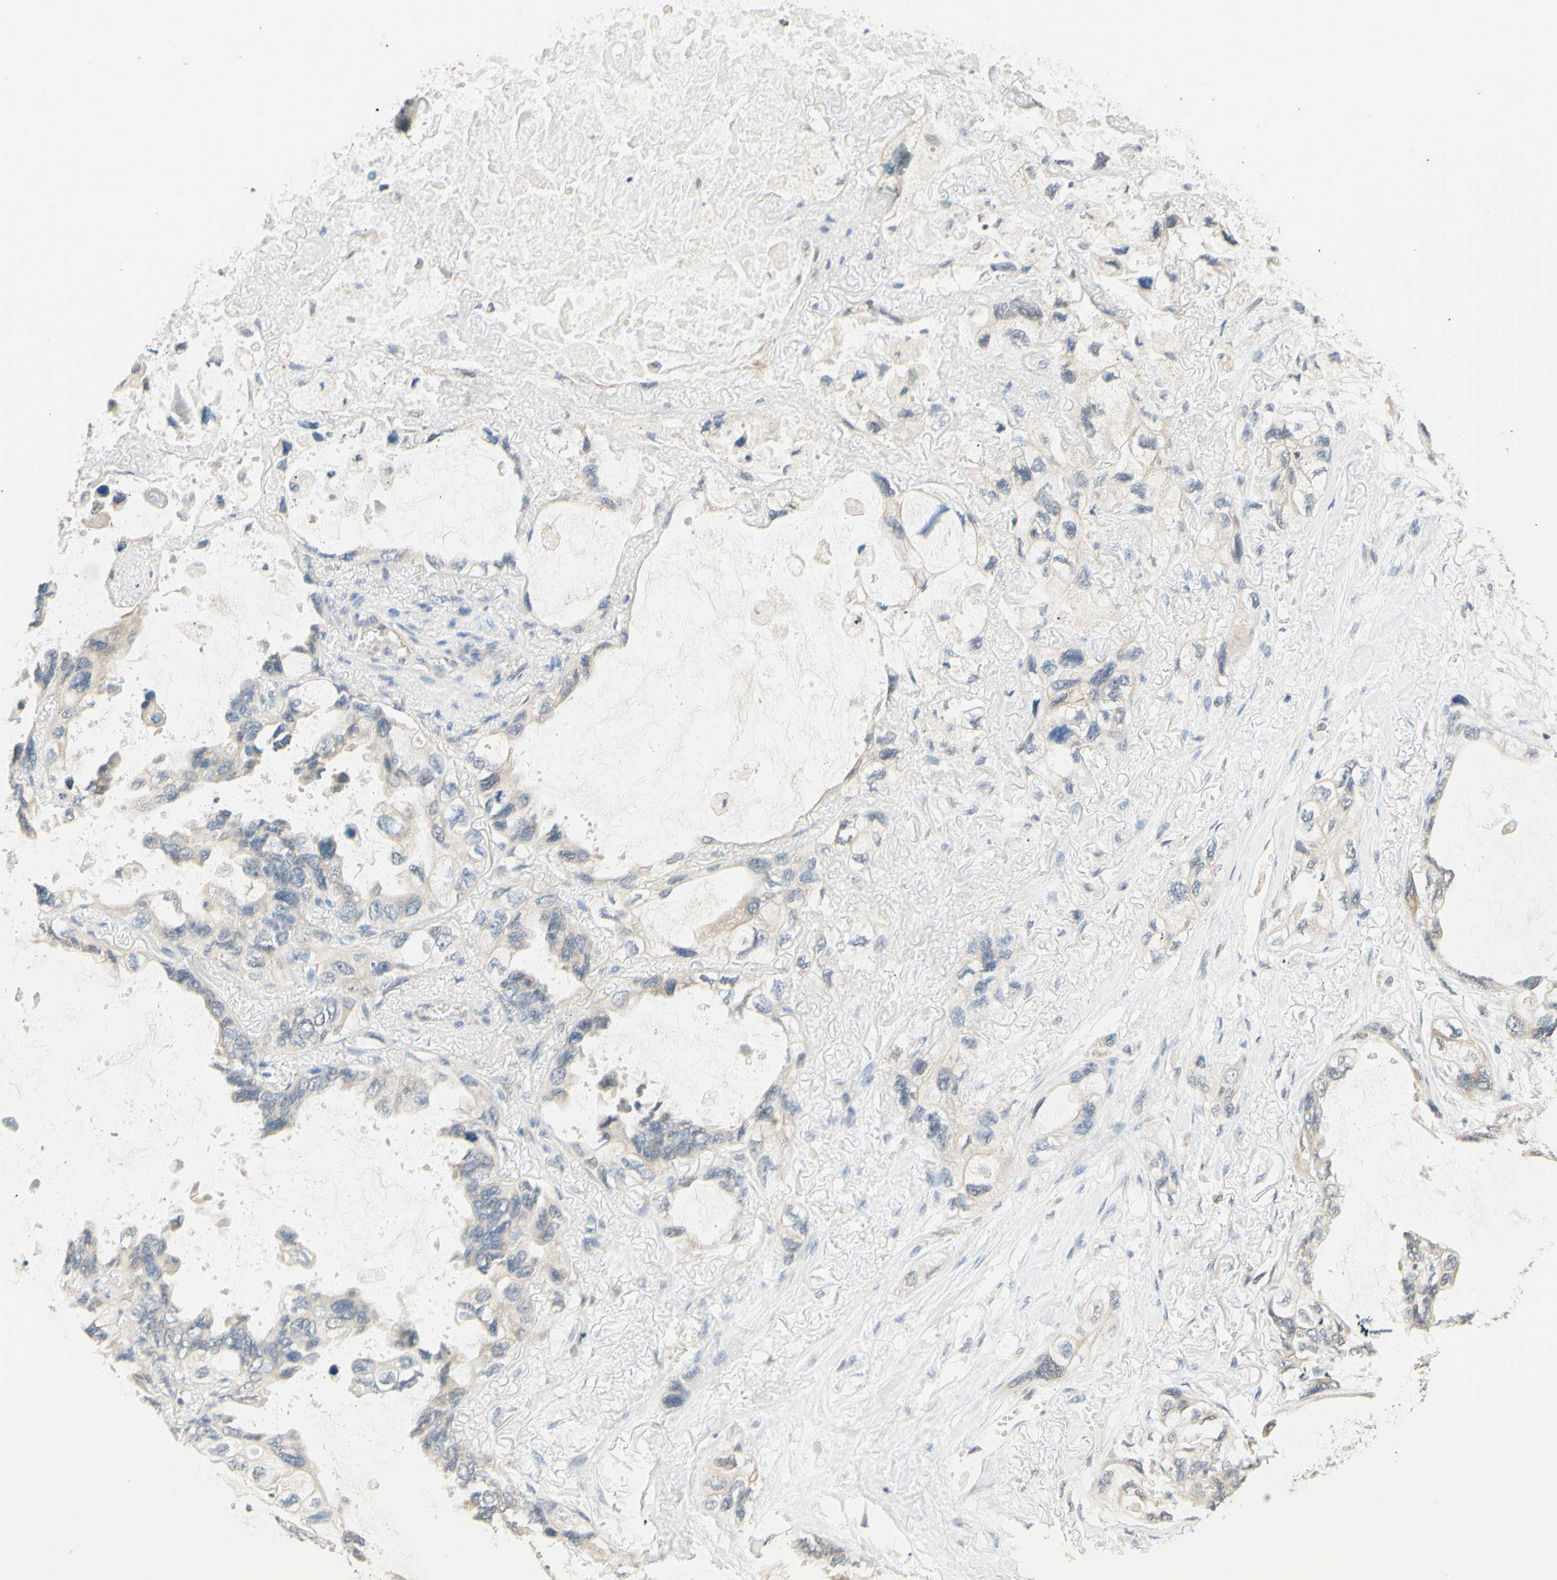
{"staining": {"intensity": "weak", "quantity": "25%-75%", "location": "cytoplasmic/membranous"}, "tissue": "lung cancer", "cell_type": "Tumor cells", "image_type": "cancer", "snomed": [{"axis": "morphology", "description": "Squamous cell carcinoma, NOS"}, {"axis": "topography", "description": "Lung"}], "caption": "High-magnification brightfield microscopy of lung squamous cell carcinoma stained with DAB (brown) and counterstained with hematoxylin (blue). tumor cells exhibit weak cytoplasmic/membranous staining is seen in about25%-75% of cells.", "gene": "MAG", "patient": {"sex": "female", "age": 73}}